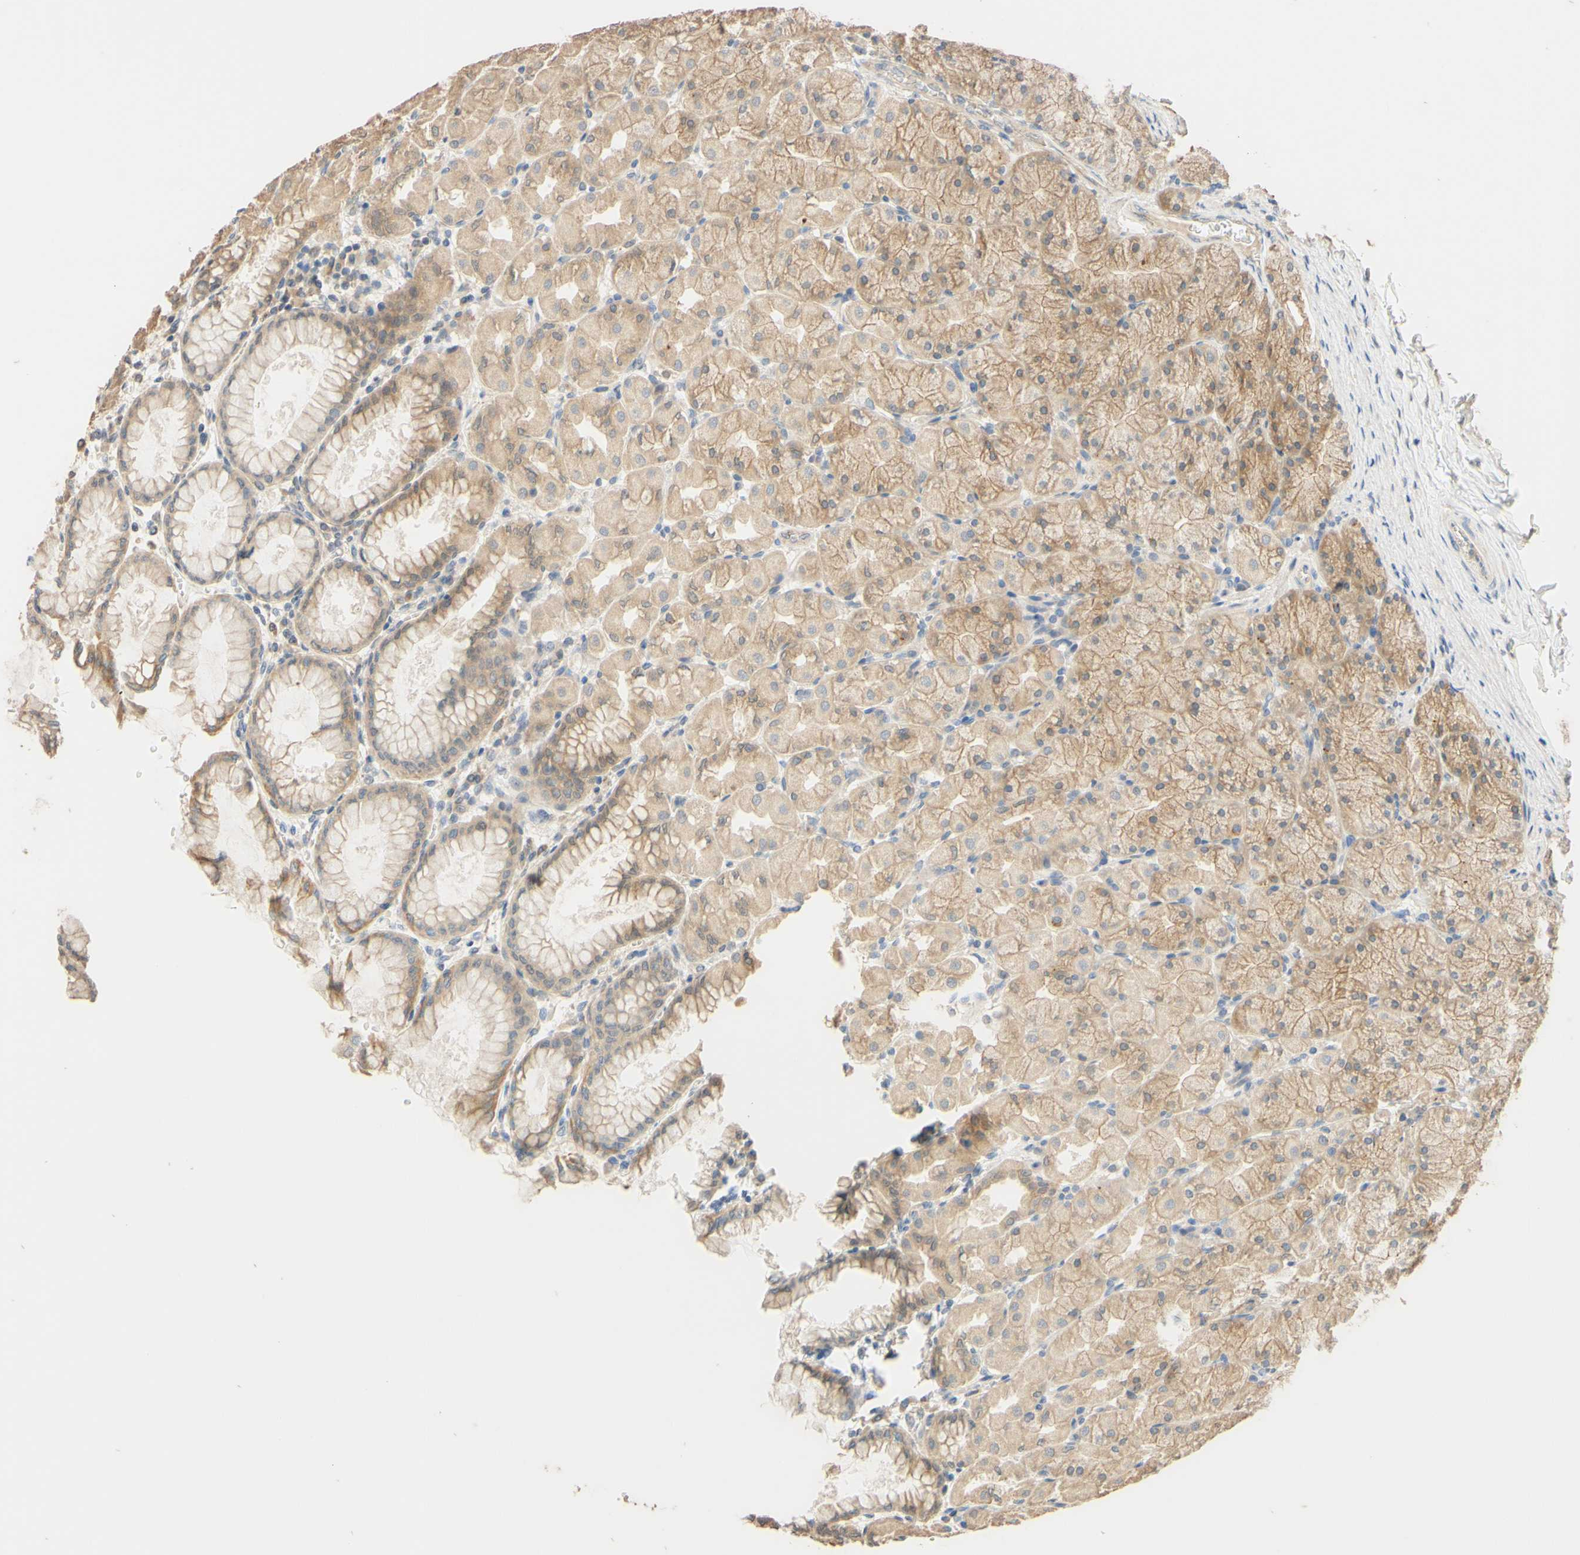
{"staining": {"intensity": "moderate", "quantity": ">75%", "location": "cytoplasmic/membranous"}, "tissue": "stomach", "cell_type": "Glandular cells", "image_type": "normal", "snomed": [{"axis": "morphology", "description": "Normal tissue, NOS"}, {"axis": "topography", "description": "Stomach, upper"}], "caption": "The image reveals staining of benign stomach, revealing moderate cytoplasmic/membranous protein staining (brown color) within glandular cells.", "gene": "SMIM19", "patient": {"sex": "female", "age": 56}}